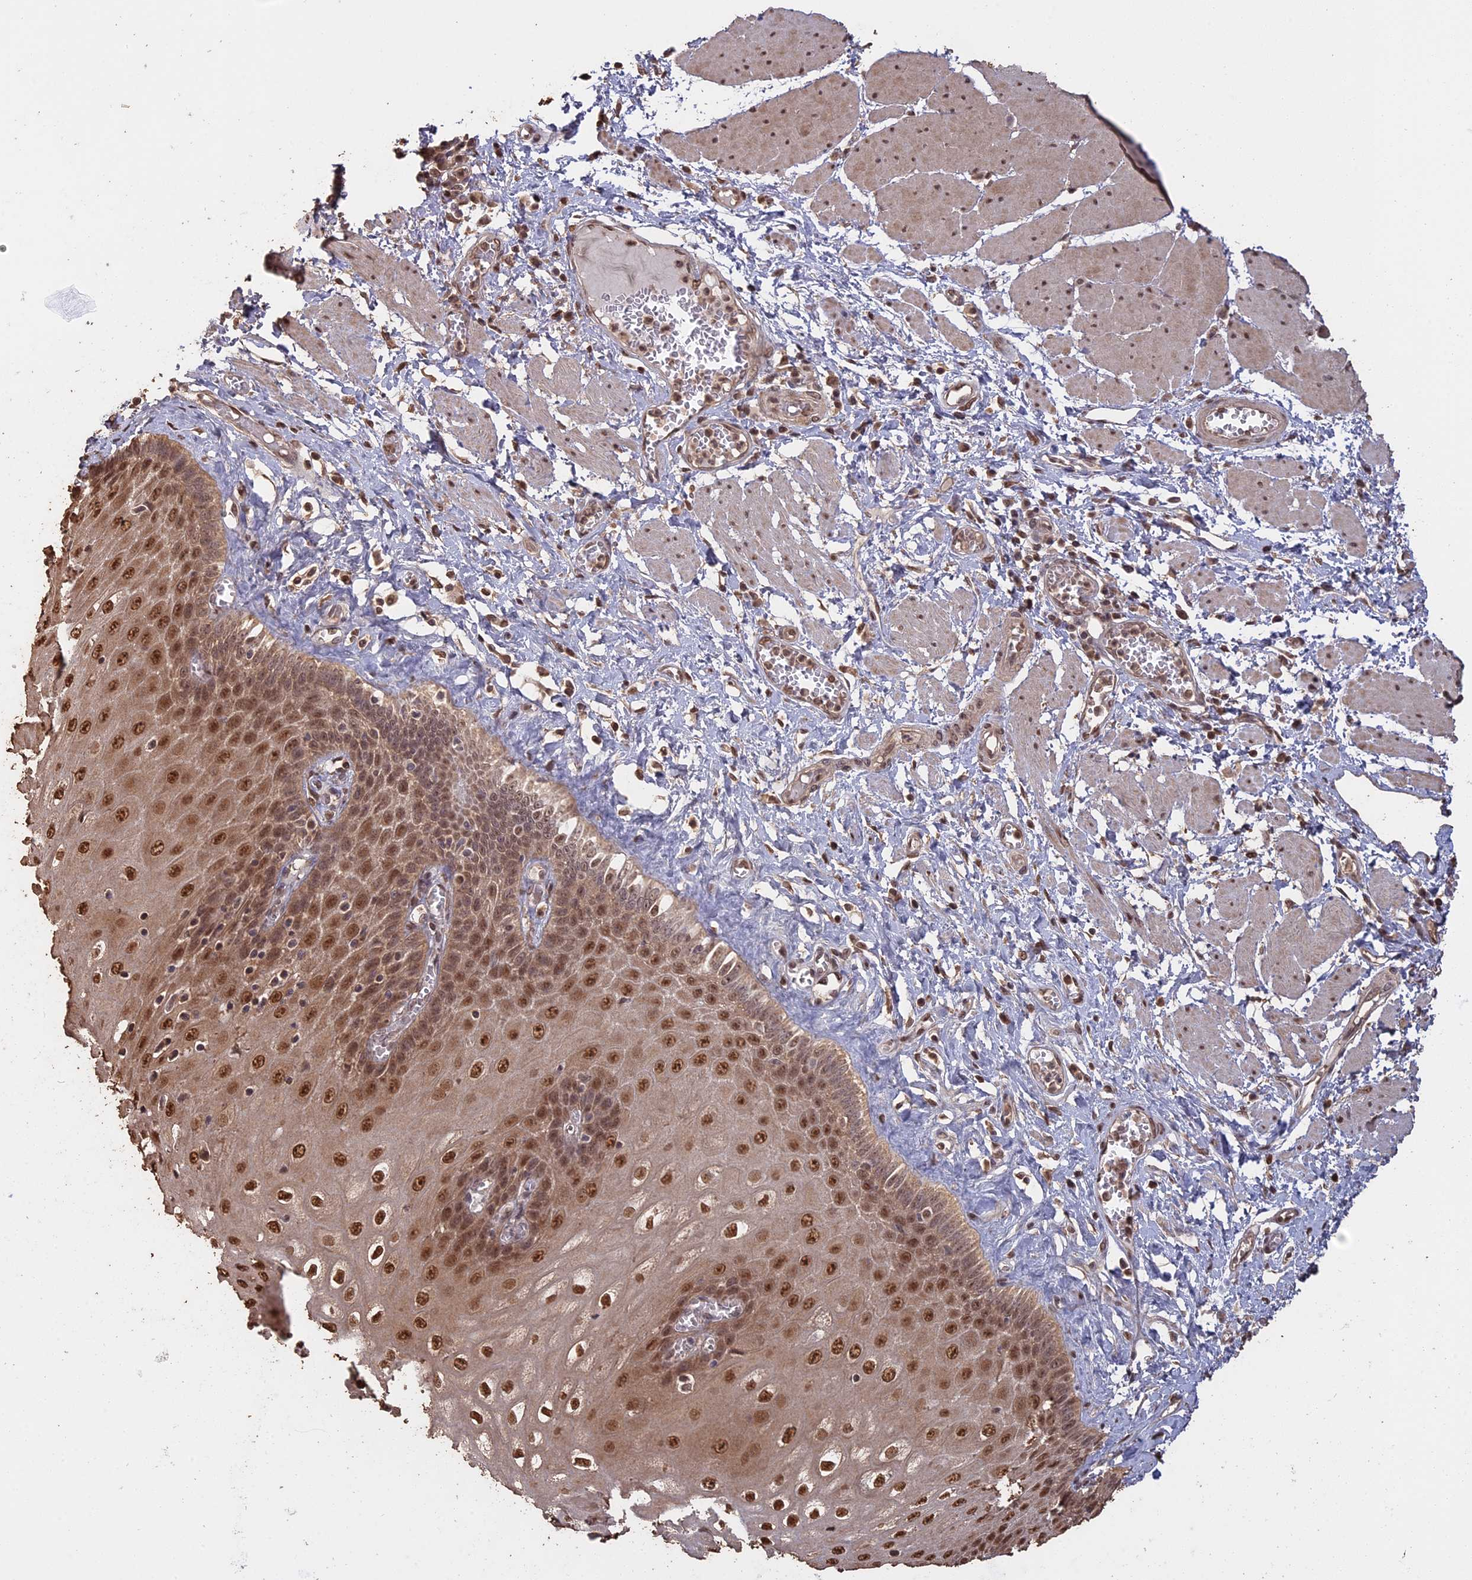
{"staining": {"intensity": "moderate", "quantity": ">75%", "location": "cytoplasmic/membranous,nuclear"}, "tissue": "esophagus", "cell_type": "Squamous epithelial cells", "image_type": "normal", "snomed": [{"axis": "morphology", "description": "Normal tissue, NOS"}, {"axis": "topography", "description": "Esophagus"}], "caption": "A histopathology image showing moderate cytoplasmic/membranous,nuclear staining in approximately >75% of squamous epithelial cells in unremarkable esophagus, as visualized by brown immunohistochemical staining.", "gene": "PSMC6", "patient": {"sex": "male", "age": 60}}